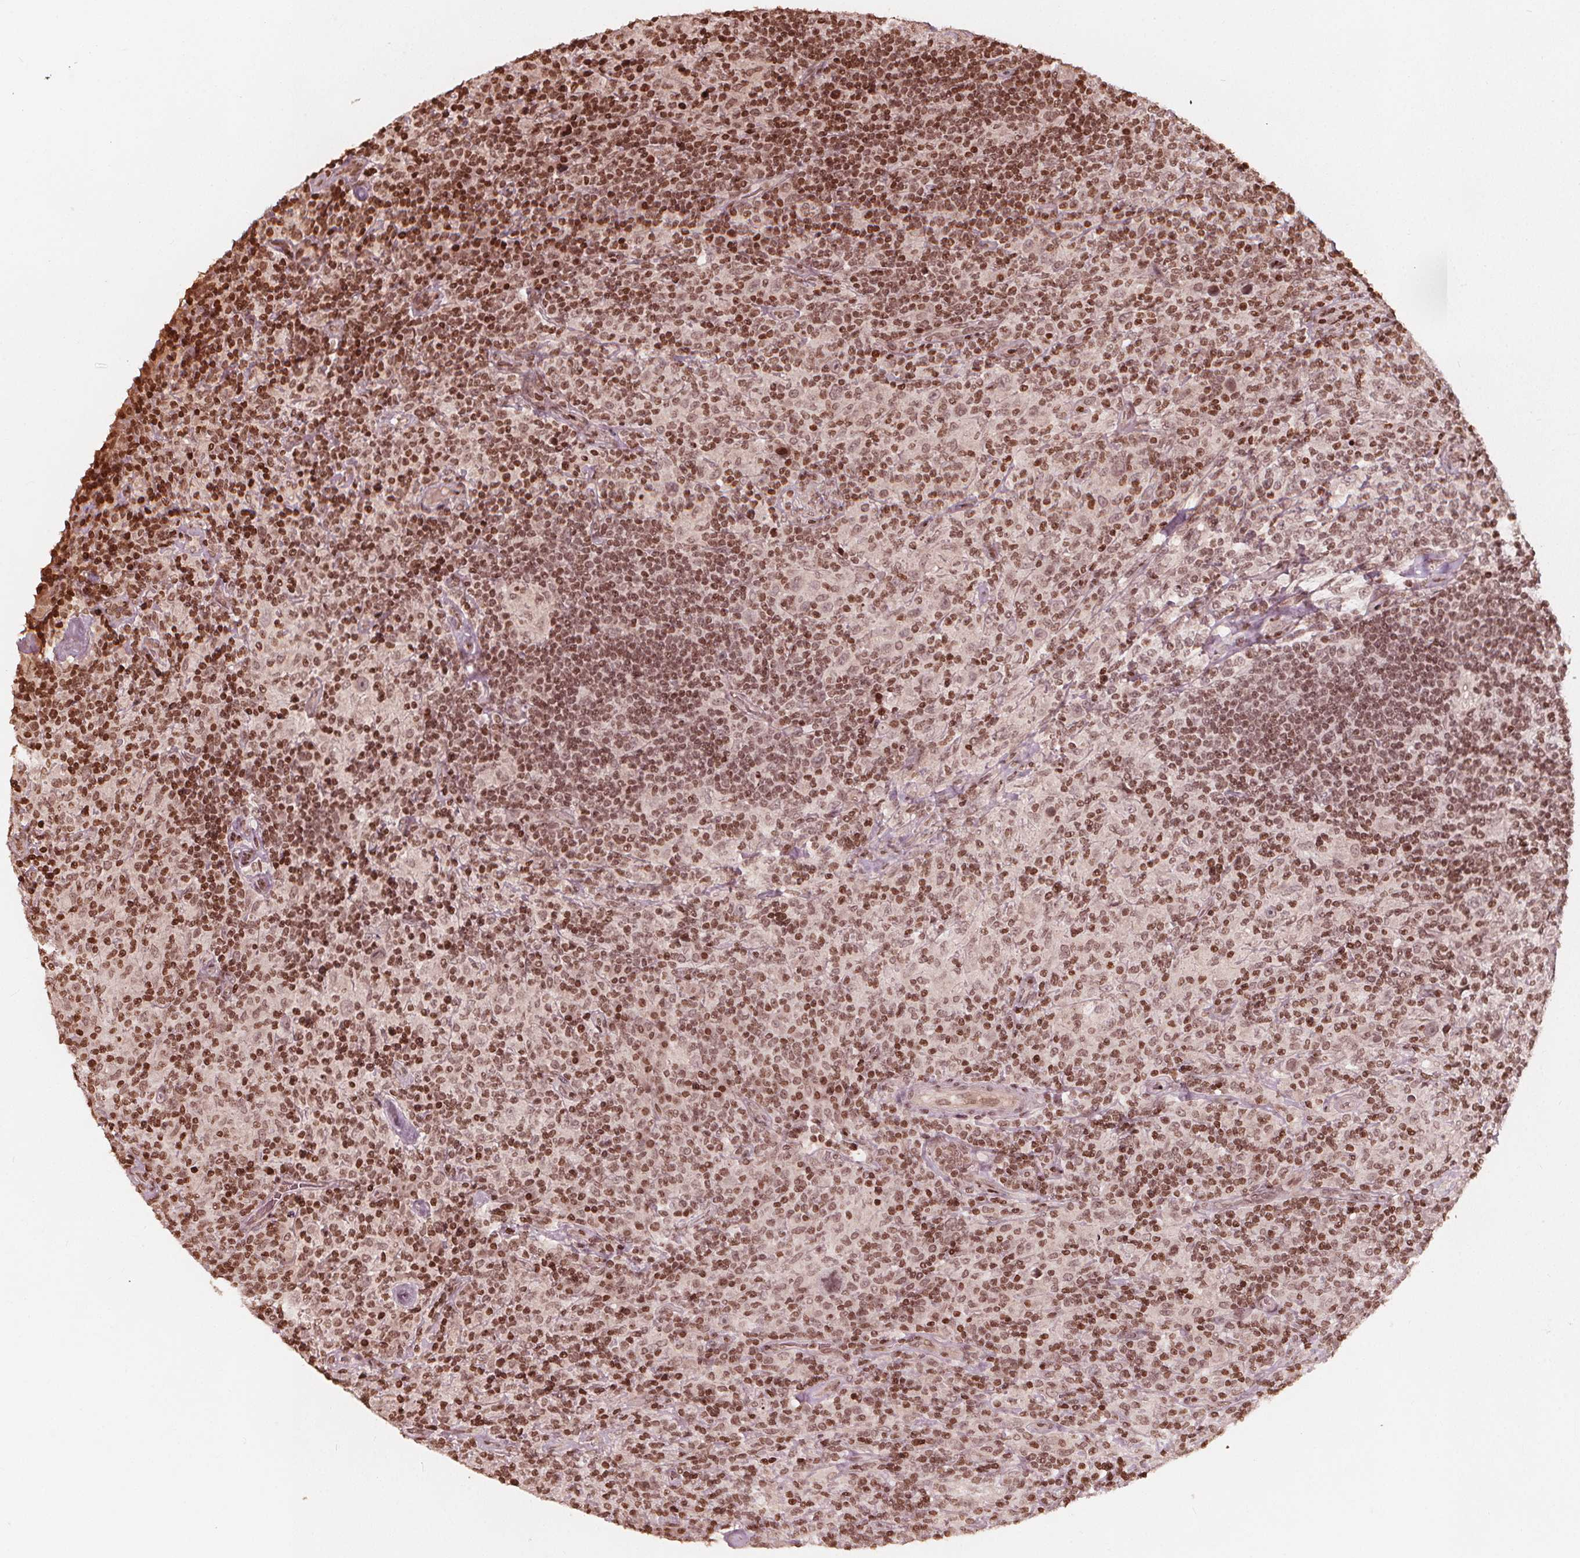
{"staining": {"intensity": "weak", "quantity": ">75%", "location": "nuclear"}, "tissue": "lymphoma", "cell_type": "Tumor cells", "image_type": "cancer", "snomed": [{"axis": "morphology", "description": "Hodgkin's disease, NOS"}, {"axis": "topography", "description": "Lymph node"}], "caption": "The immunohistochemical stain shows weak nuclear positivity in tumor cells of Hodgkin's disease tissue. (DAB IHC, brown staining for protein, blue staining for nuclei).", "gene": "H3C14", "patient": {"sex": "male", "age": 70}}